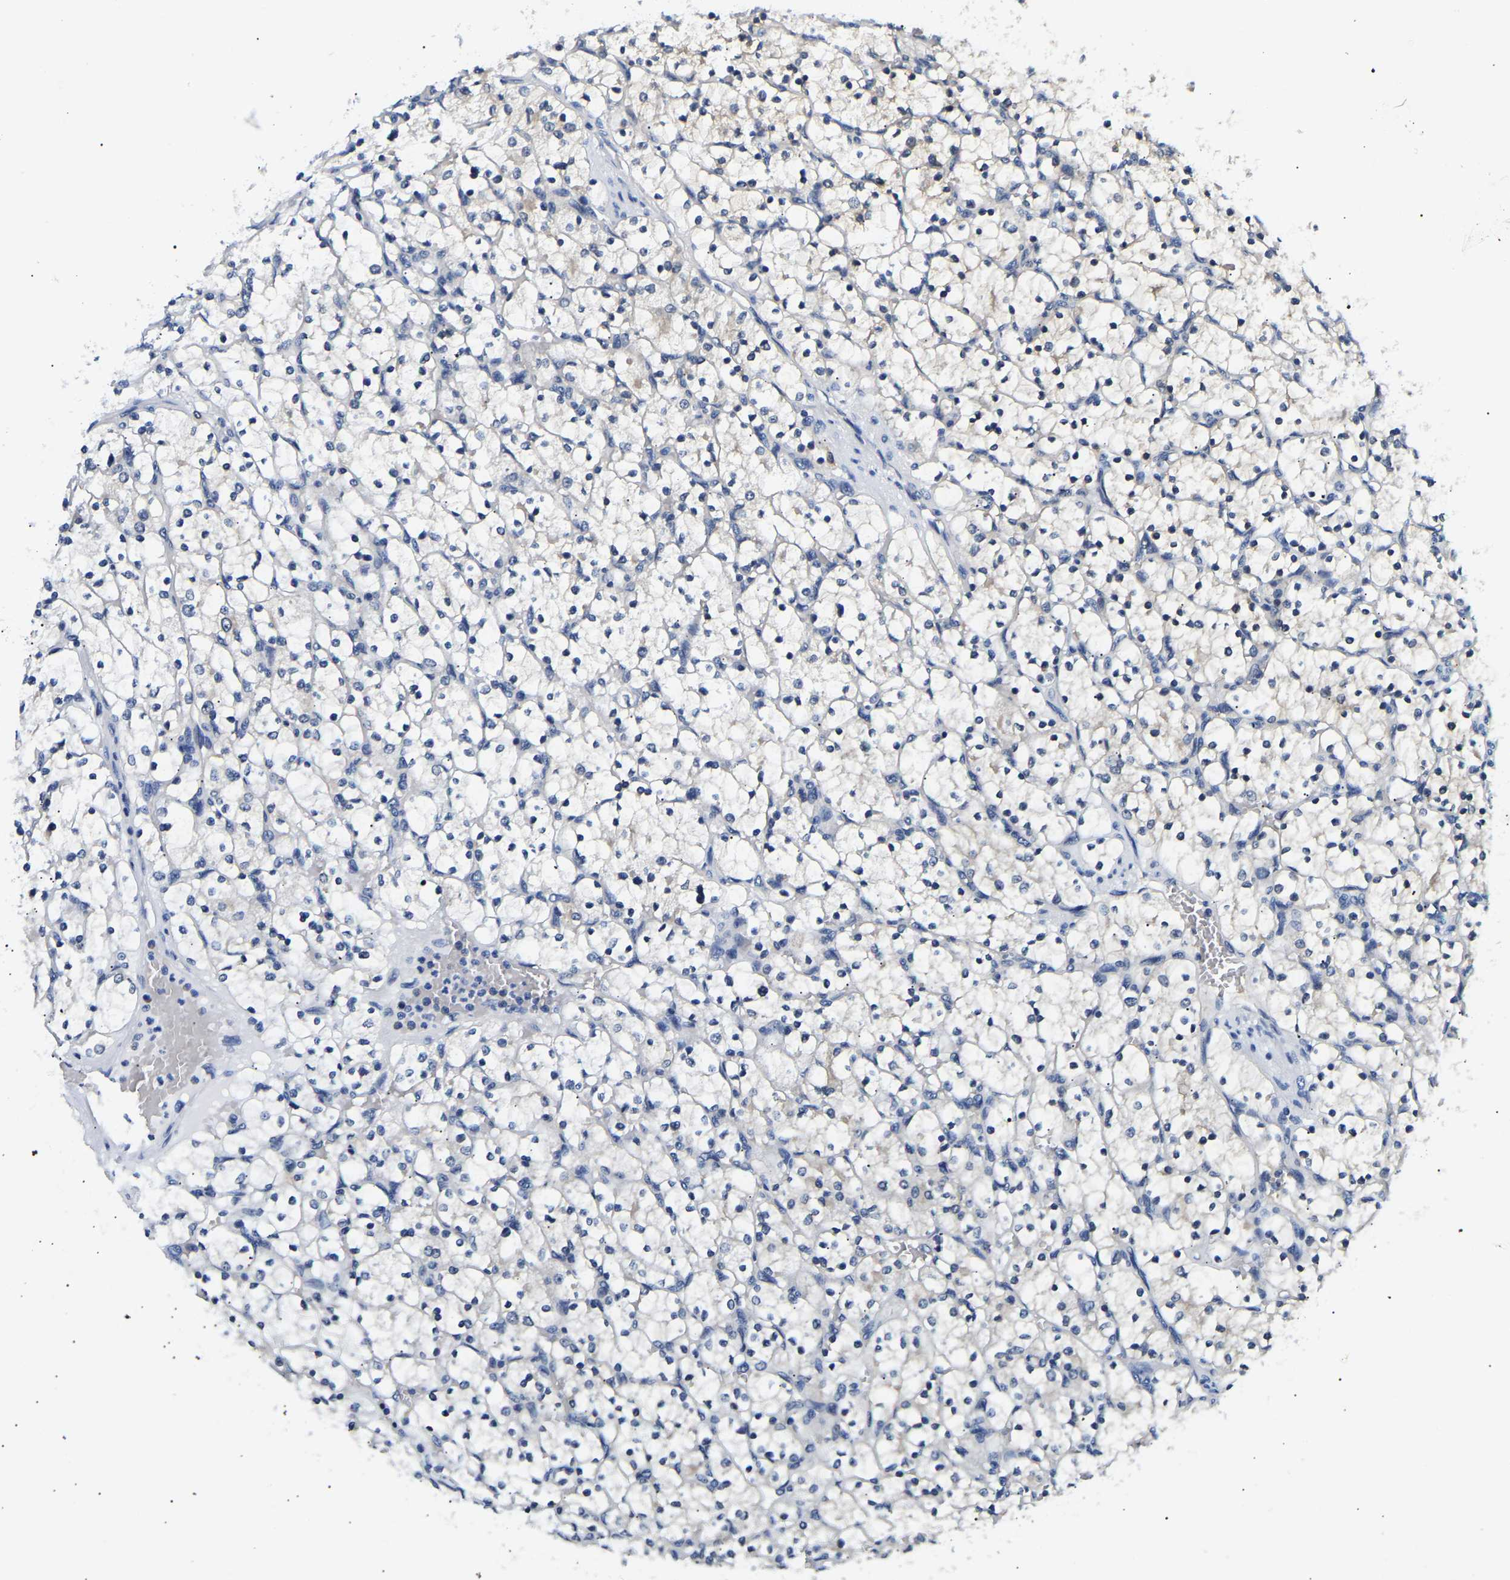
{"staining": {"intensity": "negative", "quantity": "none", "location": "none"}, "tissue": "renal cancer", "cell_type": "Tumor cells", "image_type": "cancer", "snomed": [{"axis": "morphology", "description": "Adenocarcinoma, NOS"}, {"axis": "topography", "description": "Kidney"}], "caption": "Tumor cells are negative for brown protein staining in renal cancer (adenocarcinoma).", "gene": "UCHL3", "patient": {"sex": "female", "age": 69}}